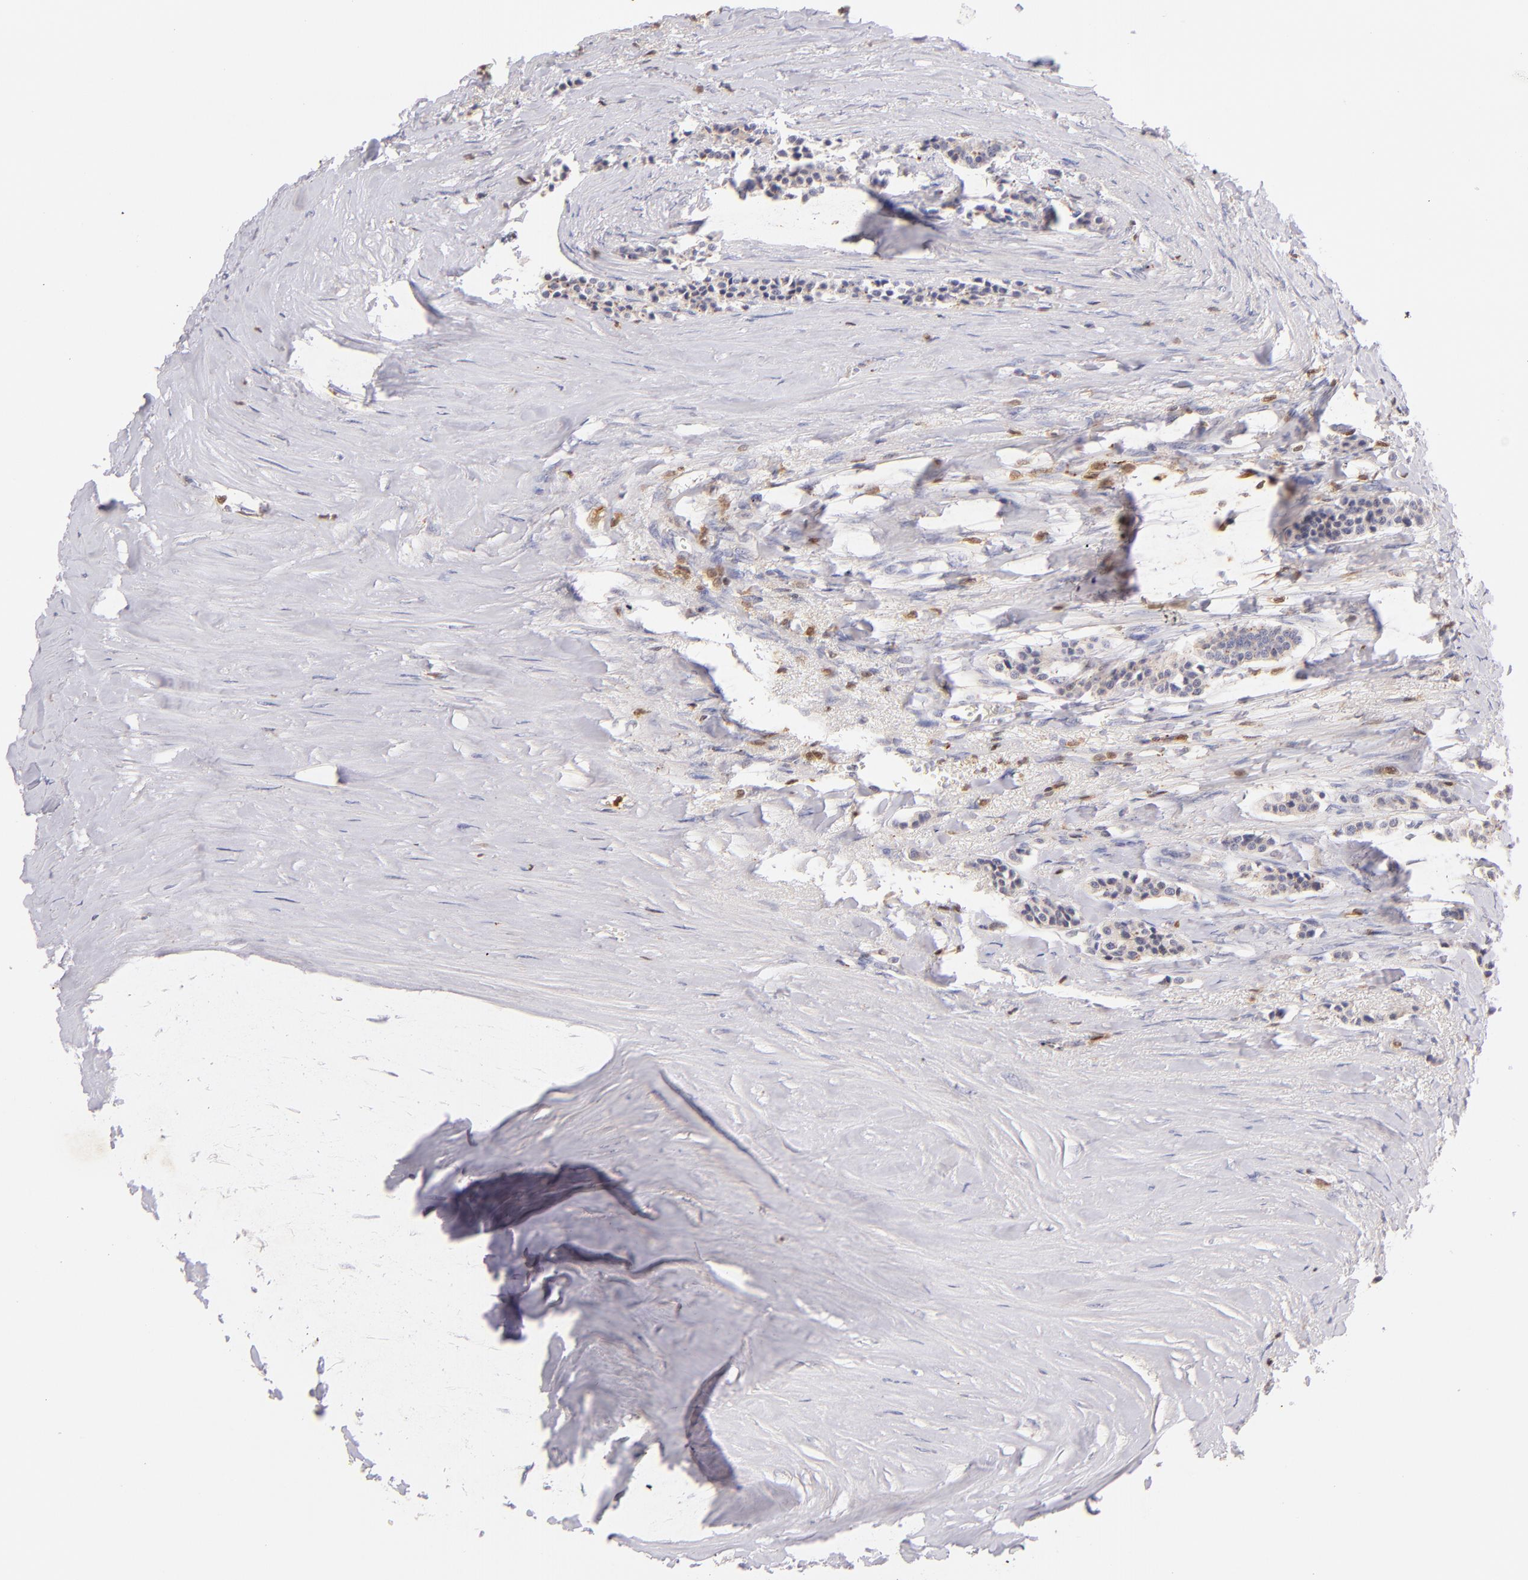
{"staining": {"intensity": "weak", "quantity": "25%-75%", "location": "cytoplasmic/membranous"}, "tissue": "carcinoid", "cell_type": "Tumor cells", "image_type": "cancer", "snomed": [{"axis": "morphology", "description": "Carcinoid, malignant, NOS"}, {"axis": "topography", "description": "Small intestine"}], "caption": "DAB (3,3'-diaminobenzidine) immunohistochemical staining of carcinoid demonstrates weak cytoplasmic/membranous protein positivity in about 25%-75% of tumor cells.", "gene": "ZAP70", "patient": {"sex": "male", "age": 63}}